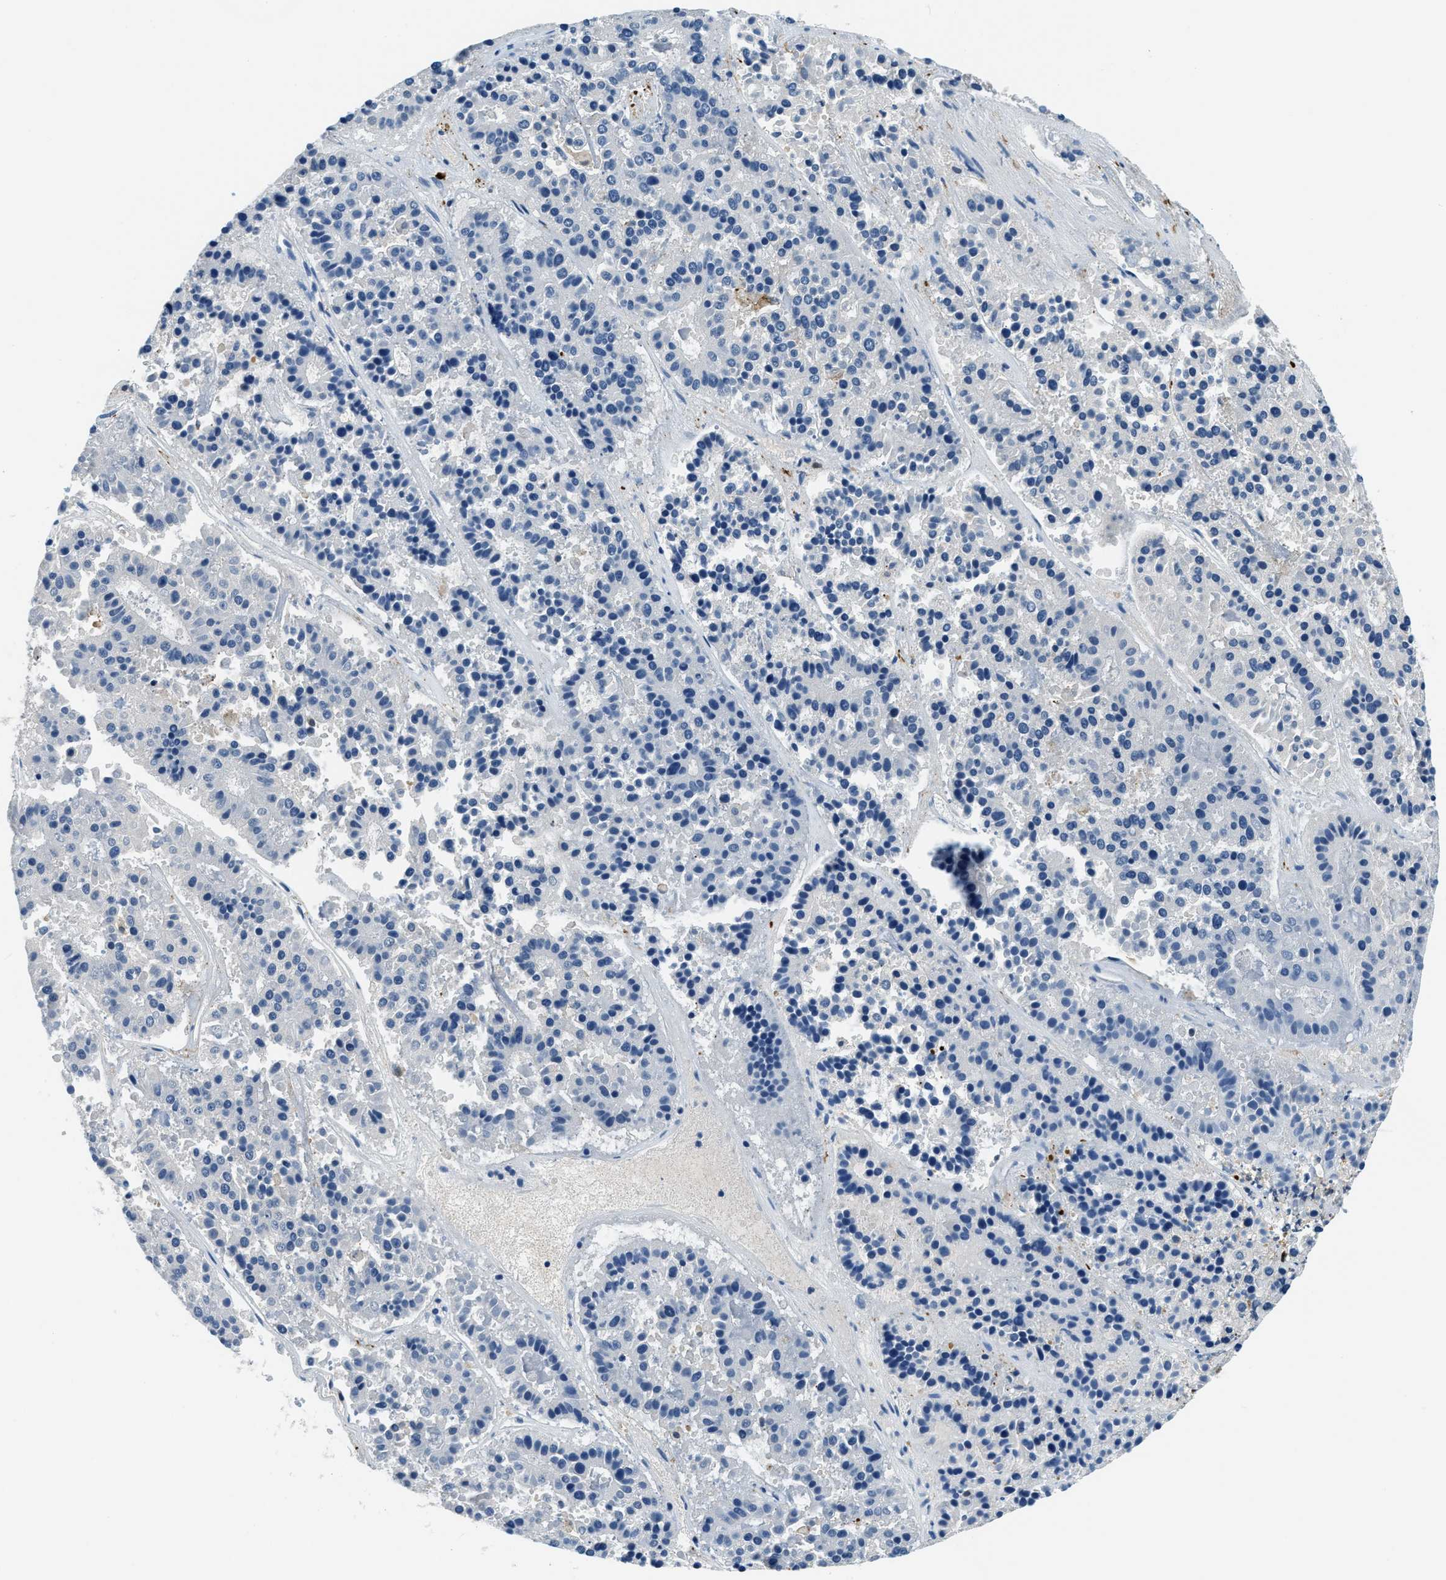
{"staining": {"intensity": "negative", "quantity": "none", "location": "none"}, "tissue": "pancreatic cancer", "cell_type": "Tumor cells", "image_type": "cancer", "snomed": [{"axis": "morphology", "description": "Adenocarcinoma, NOS"}, {"axis": "topography", "description": "Pancreas"}], "caption": "Tumor cells are negative for brown protein staining in pancreatic cancer (adenocarcinoma).", "gene": "CAPG", "patient": {"sex": "male", "age": 50}}